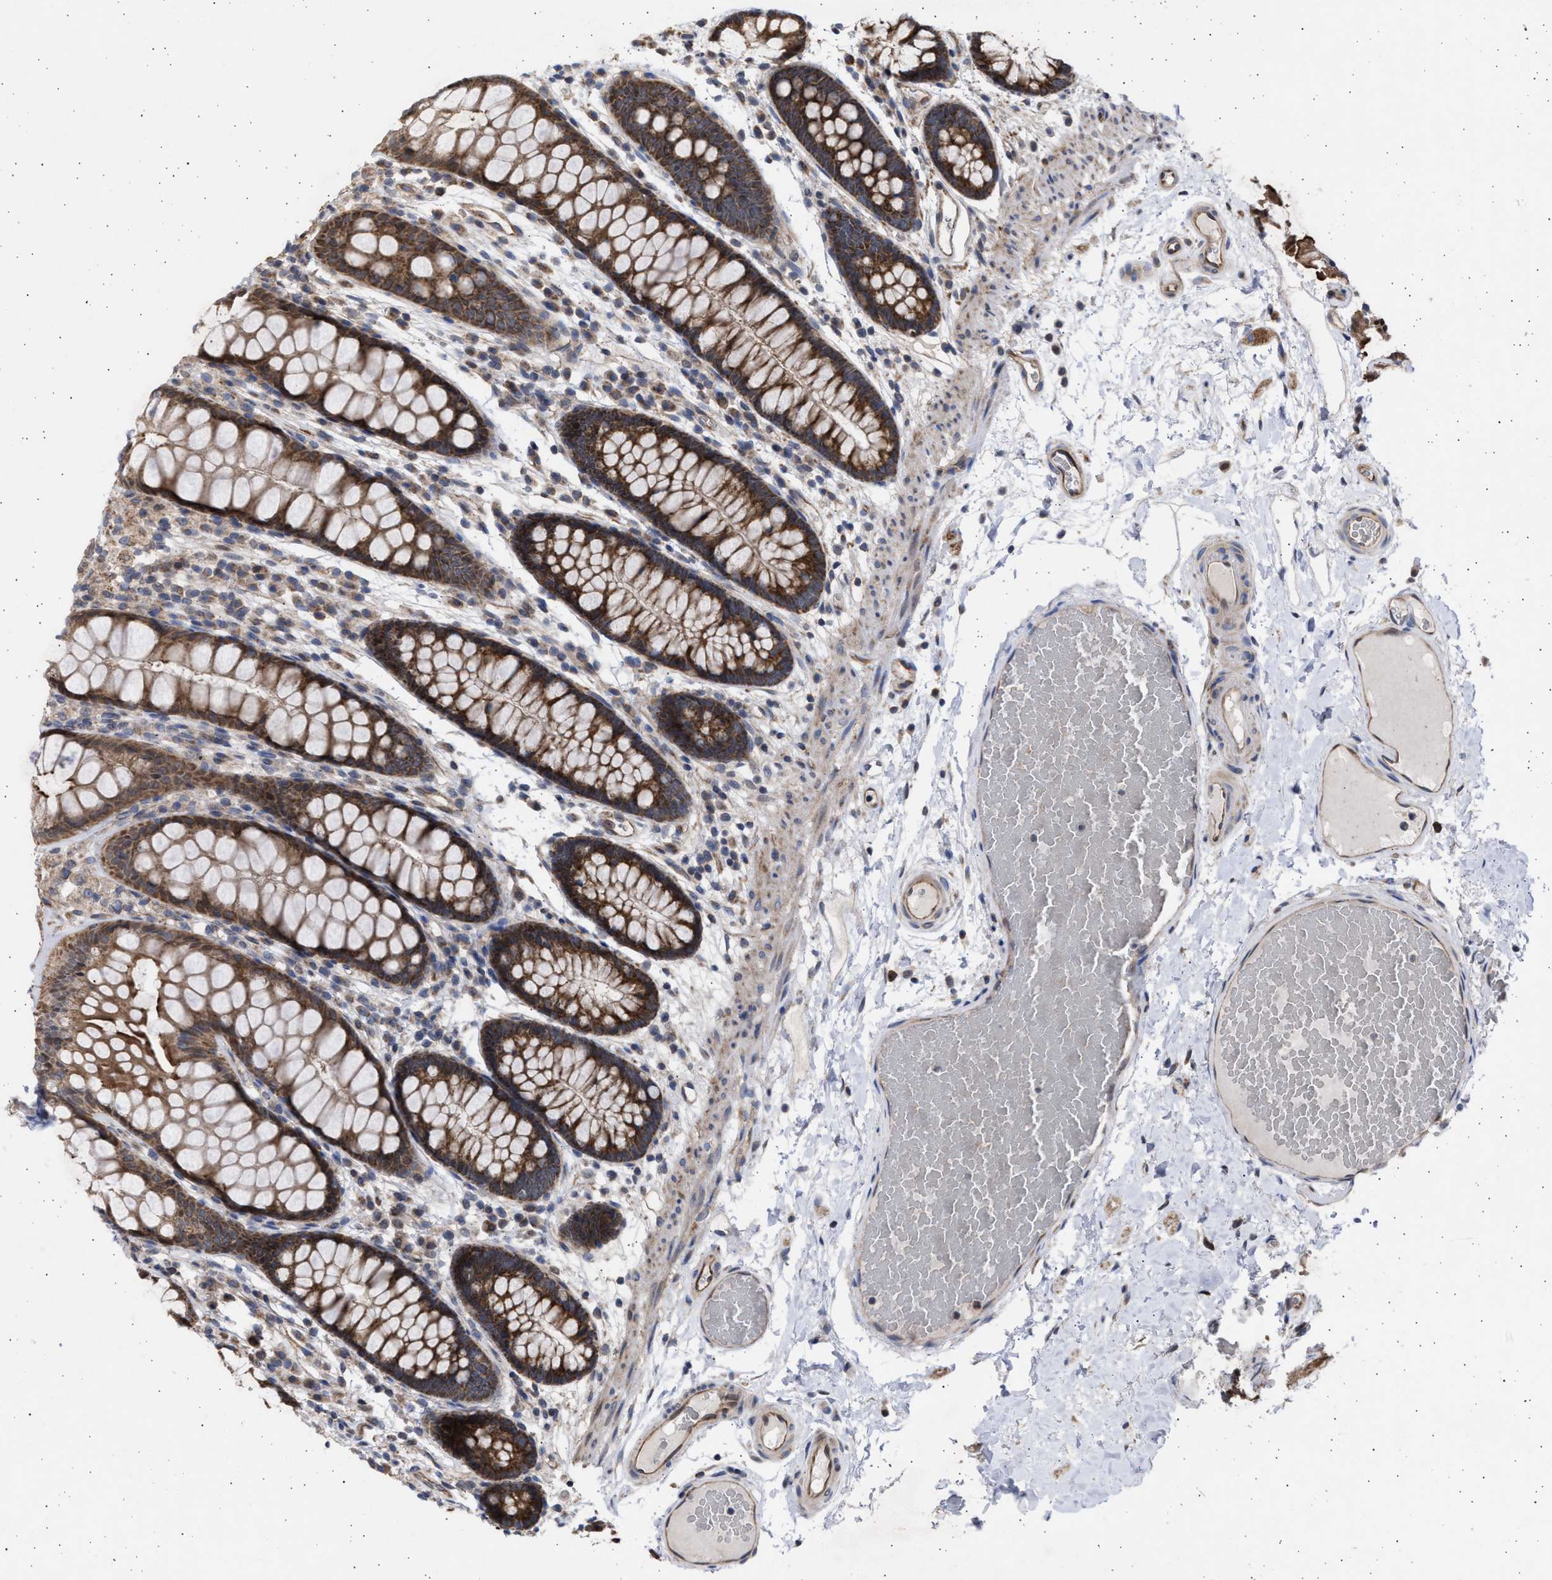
{"staining": {"intensity": "moderate", "quantity": ">75%", "location": "cytoplasmic/membranous"}, "tissue": "colon", "cell_type": "Endothelial cells", "image_type": "normal", "snomed": [{"axis": "morphology", "description": "Normal tissue, NOS"}, {"axis": "topography", "description": "Colon"}], "caption": "Colon stained with a brown dye displays moderate cytoplasmic/membranous positive expression in about >75% of endothelial cells.", "gene": "TTC19", "patient": {"sex": "female", "age": 56}}